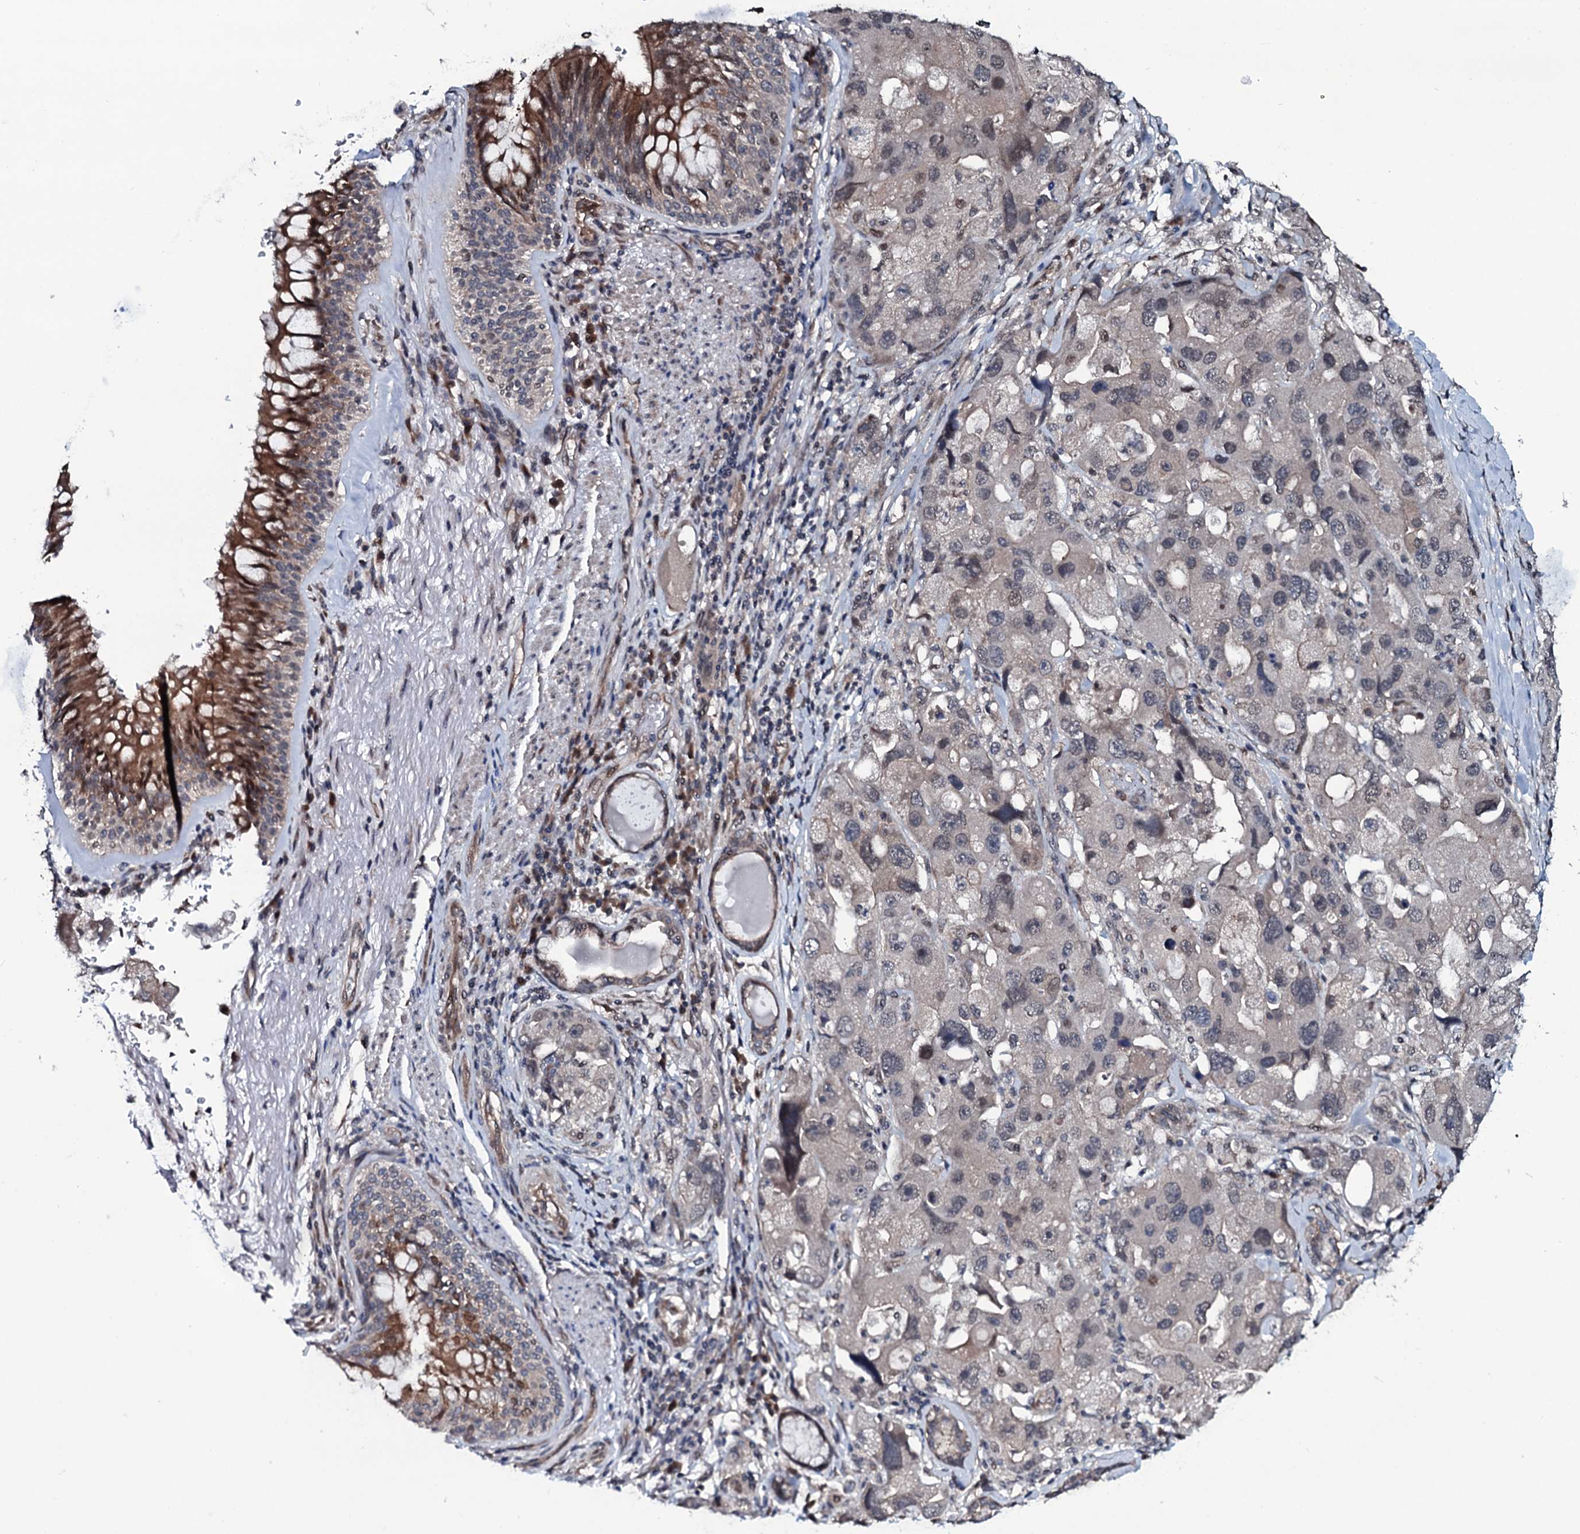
{"staining": {"intensity": "weak", "quantity": "<25%", "location": "nuclear"}, "tissue": "lung cancer", "cell_type": "Tumor cells", "image_type": "cancer", "snomed": [{"axis": "morphology", "description": "Adenocarcinoma, NOS"}, {"axis": "topography", "description": "Lung"}], "caption": "Human adenocarcinoma (lung) stained for a protein using immunohistochemistry demonstrates no positivity in tumor cells.", "gene": "OGFOD2", "patient": {"sex": "female", "age": 54}}